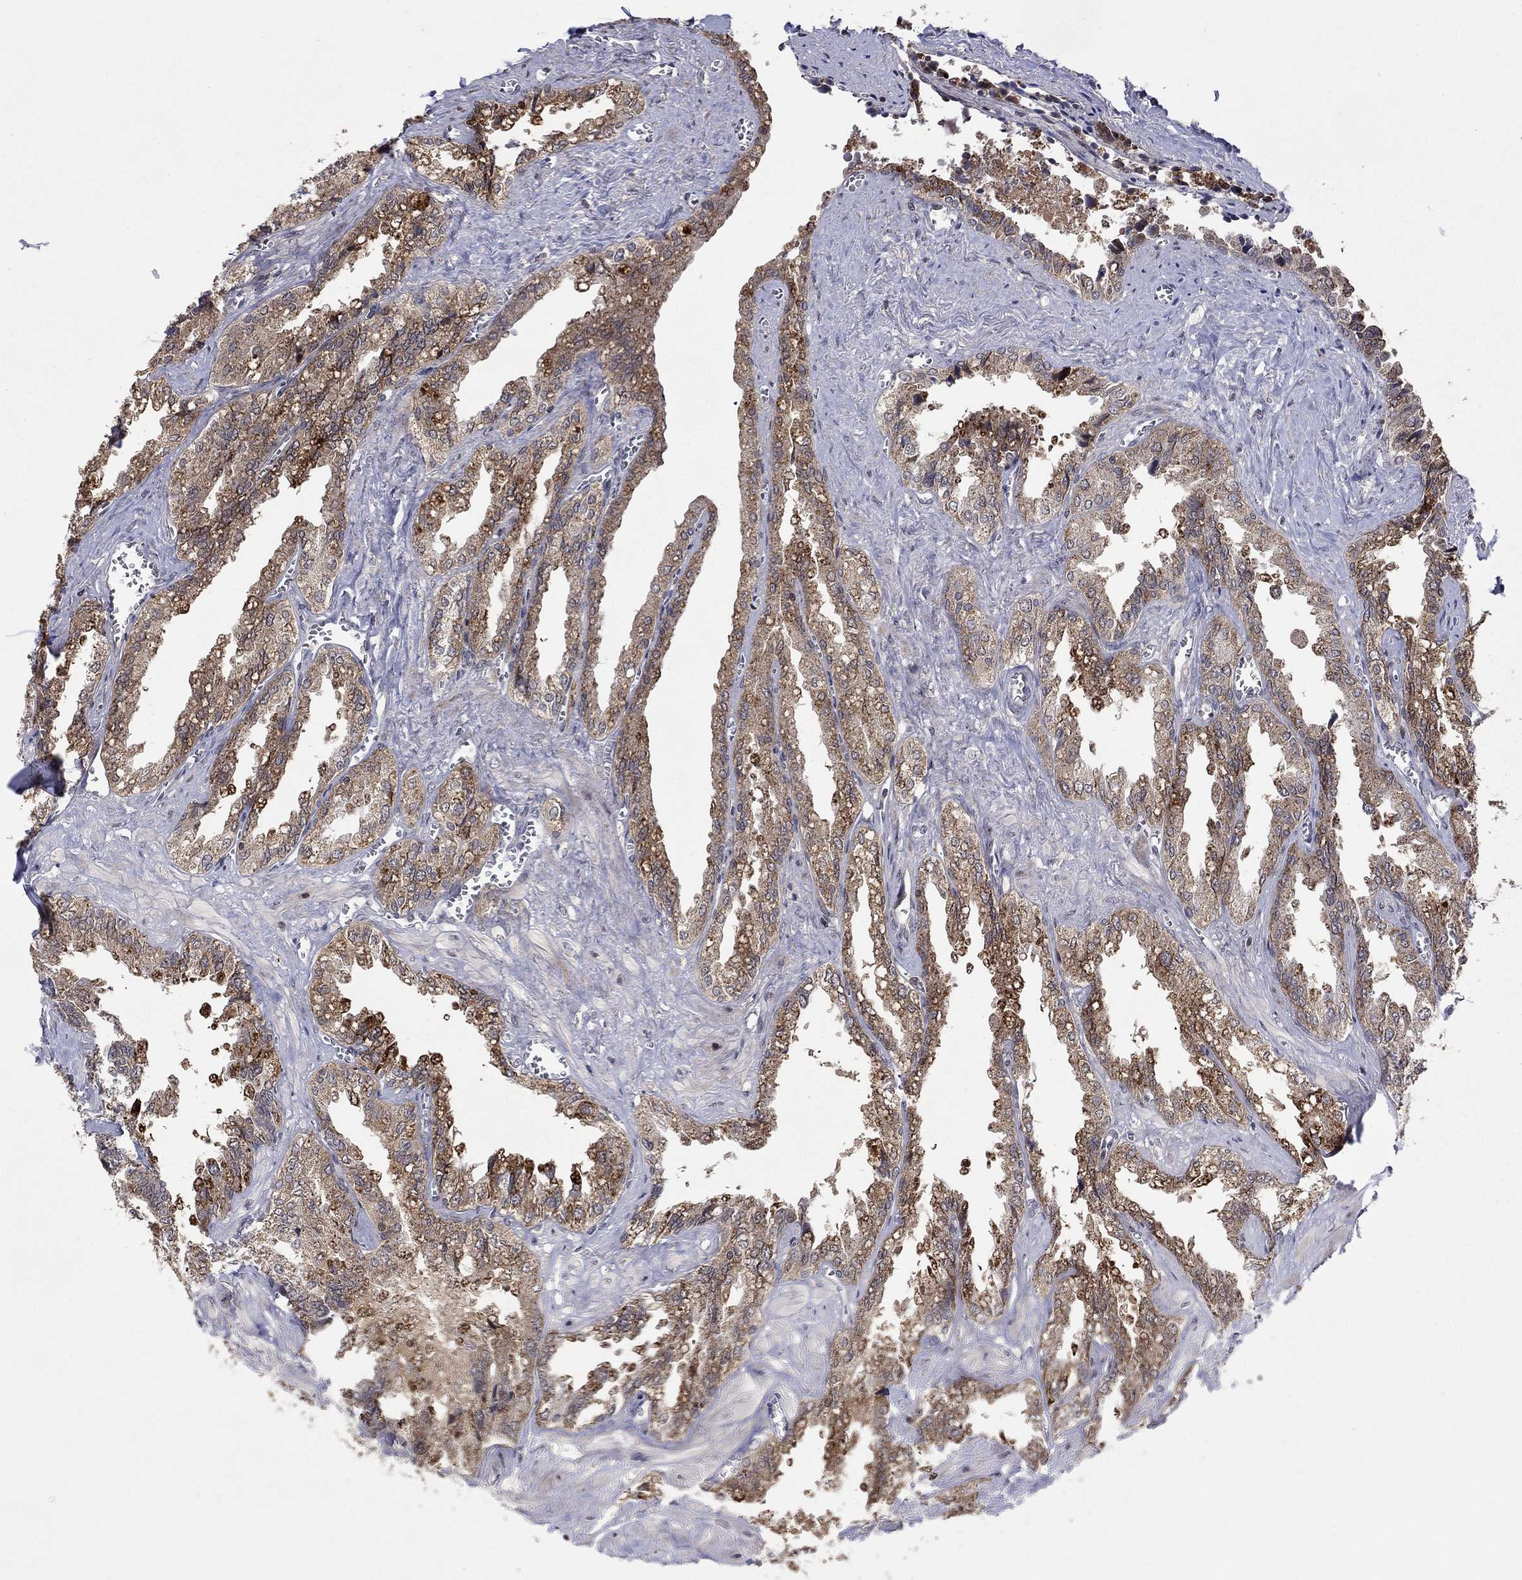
{"staining": {"intensity": "strong", "quantity": "25%-75%", "location": "cytoplasmic/membranous"}, "tissue": "seminal vesicle", "cell_type": "Glandular cells", "image_type": "normal", "snomed": [{"axis": "morphology", "description": "Normal tissue, NOS"}, {"axis": "topography", "description": "Seminal veicle"}], "caption": "Seminal vesicle stained with DAB immunohistochemistry shows high levels of strong cytoplasmic/membranous expression in approximately 25%-75% of glandular cells.", "gene": "LPCAT4", "patient": {"sex": "male", "age": 67}}